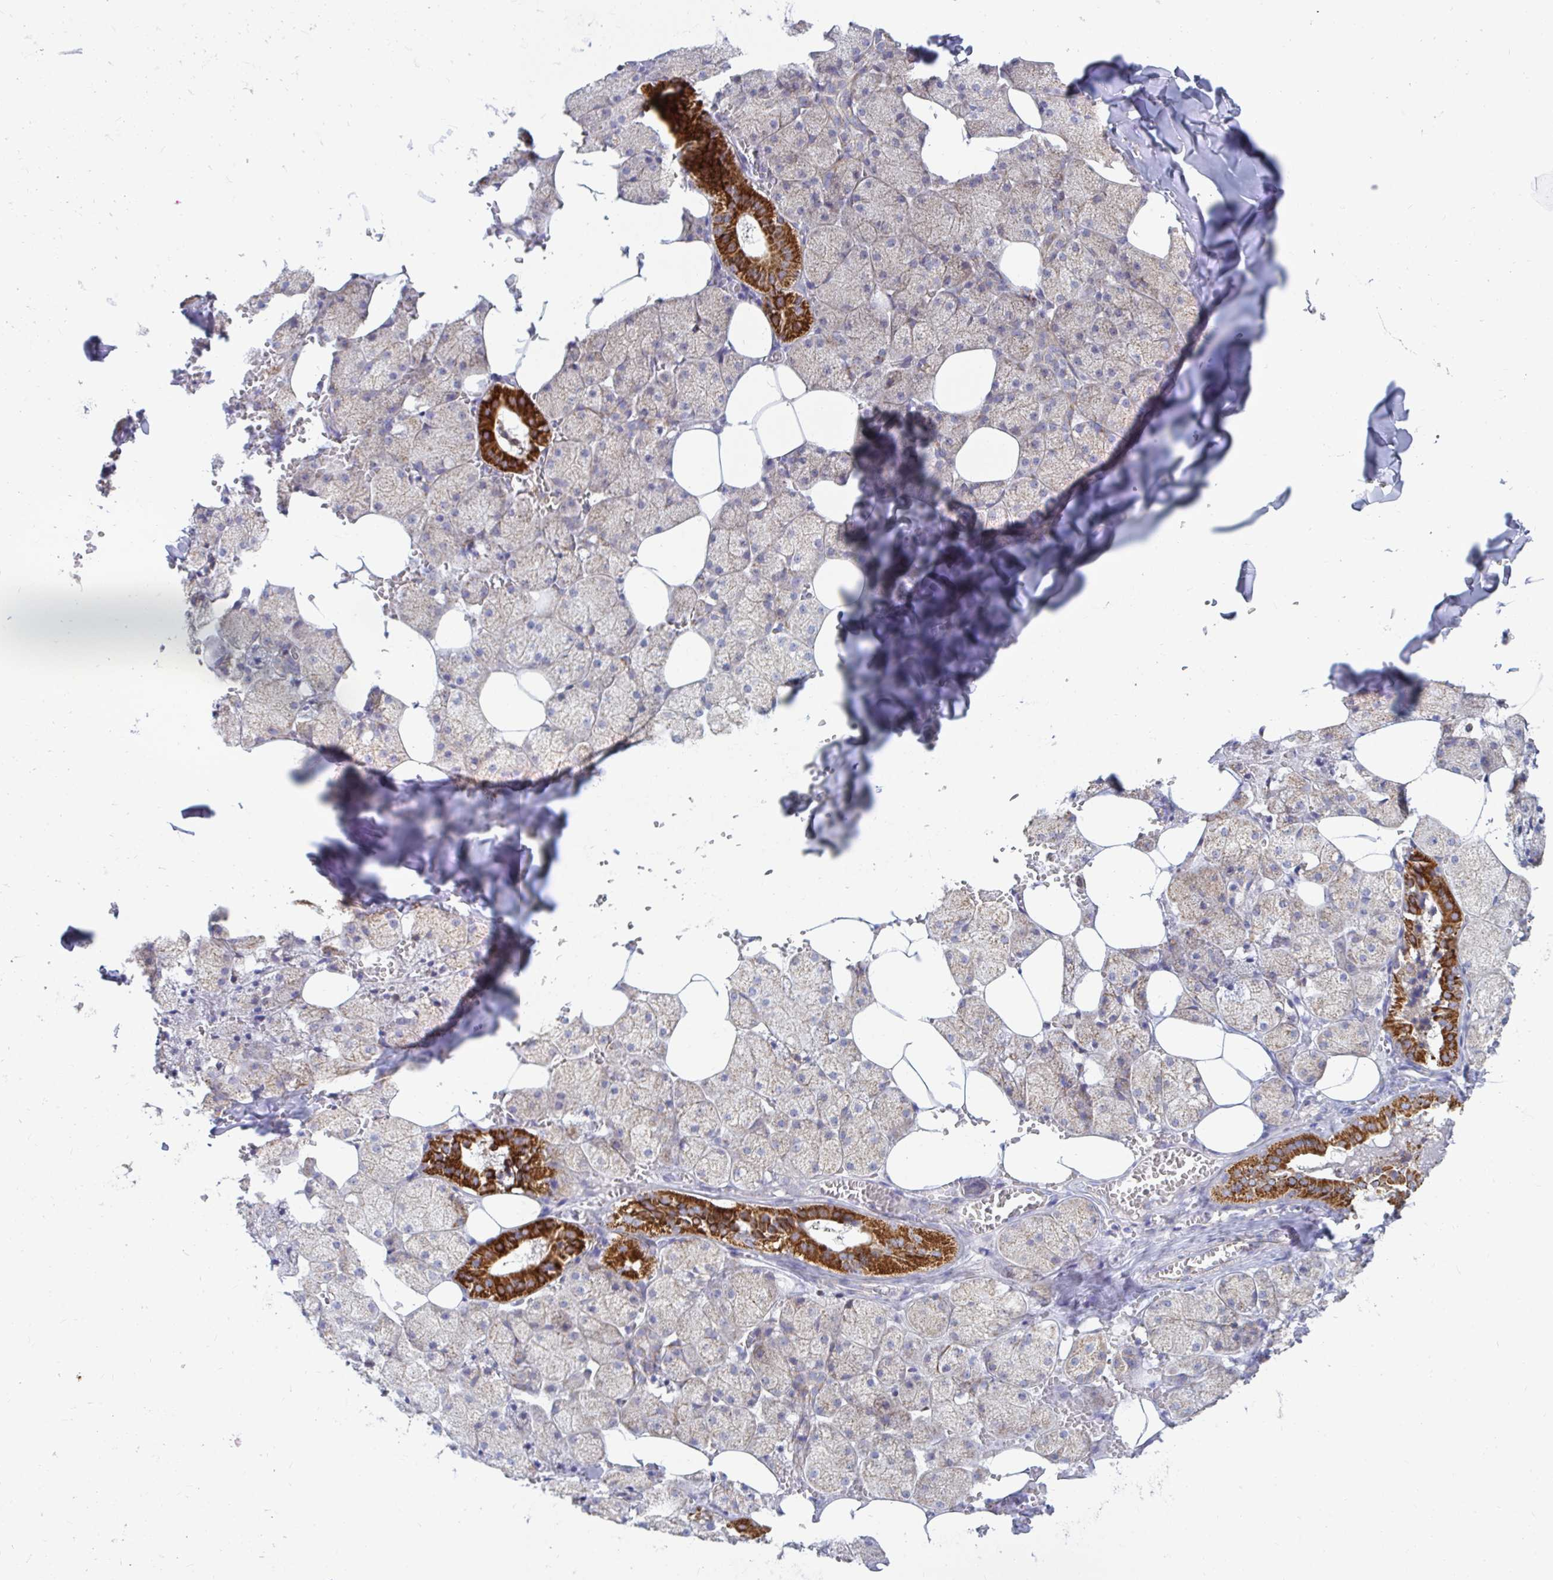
{"staining": {"intensity": "strong", "quantity": "<25%", "location": "cytoplasmic/membranous"}, "tissue": "salivary gland", "cell_type": "Glandular cells", "image_type": "normal", "snomed": [{"axis": "morphology", "description": "Normal tissue, NOS"}, {"axis": "topography", "description": "Salivary gland"}, {"axis": "topography", "description": "Peripheral nerve tissue"}], "caption": "The photomicrograph shows immunohistochemical staining of benign salivary gland. There is strong cytoplasmic/membranous expression is present in approximately <25% of glandular cells.", "gene": "OR10R2", "patient": {"sex": "male", "age": 38}}